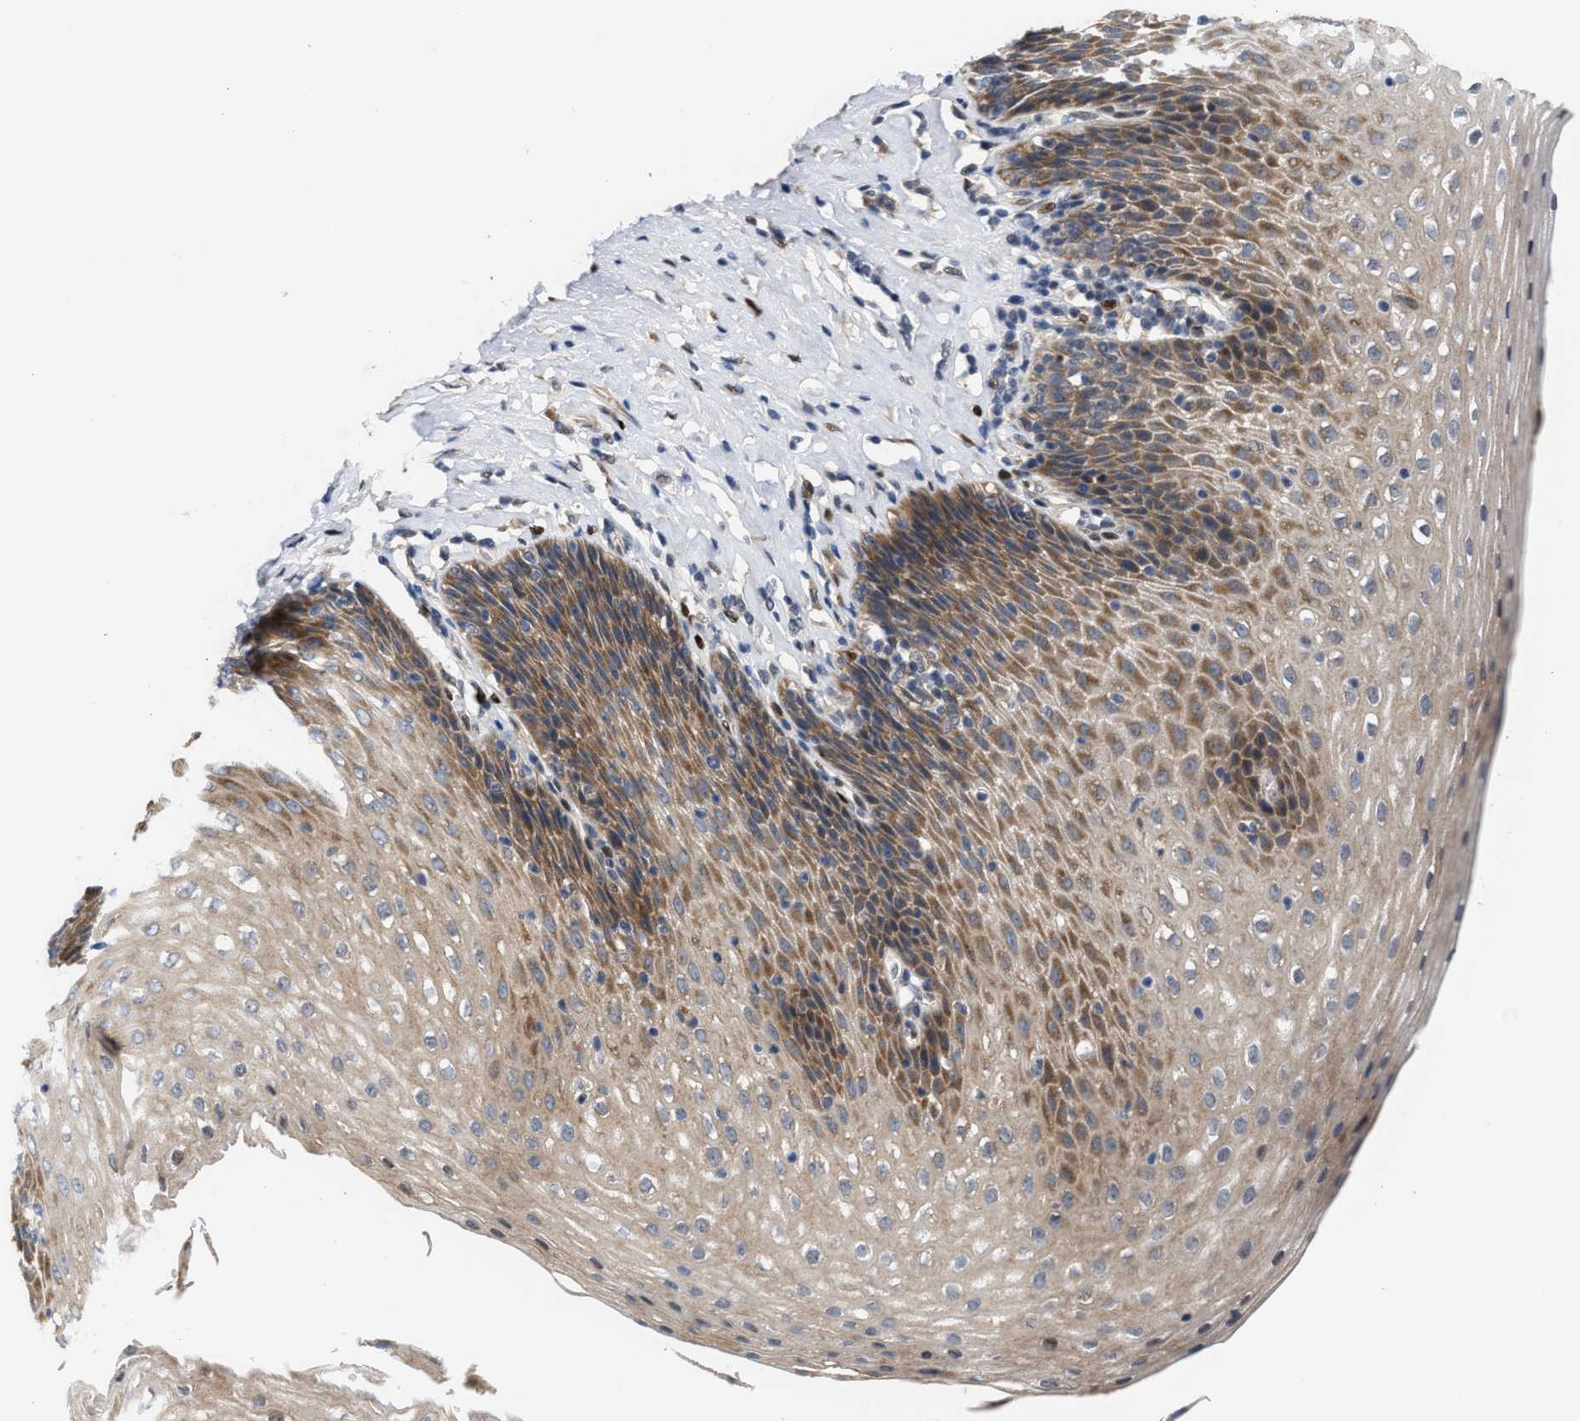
{"staining": {"intensity": "moderate", "quantity": ">75%", "location": "cytoplasmic/membranous"}, "tissue": "esophagus", "cell_type": "Squamous epithelial cells", "image_type": "normal", "snomed": [{"axis": "morphology", "description": "Normal tissue, NOS"}, {"axis": "topography", "description": "Esophagus"}], "caption": "Immunohistochemistry (IHC) staining of unremarkable esophagus, which shows medium levels of moderate cytoplasmic/membranous positivity in approximately >75% of squamous epithelial cells indicating moderate cytoplasmic/membranous protein expression. The staining was performed using DAB (brown) for protein detection and nuclei were counterstained in hematoxylin (blue).", "gene": "TCF4", "patient": {"sex": "female", "age": 61}}